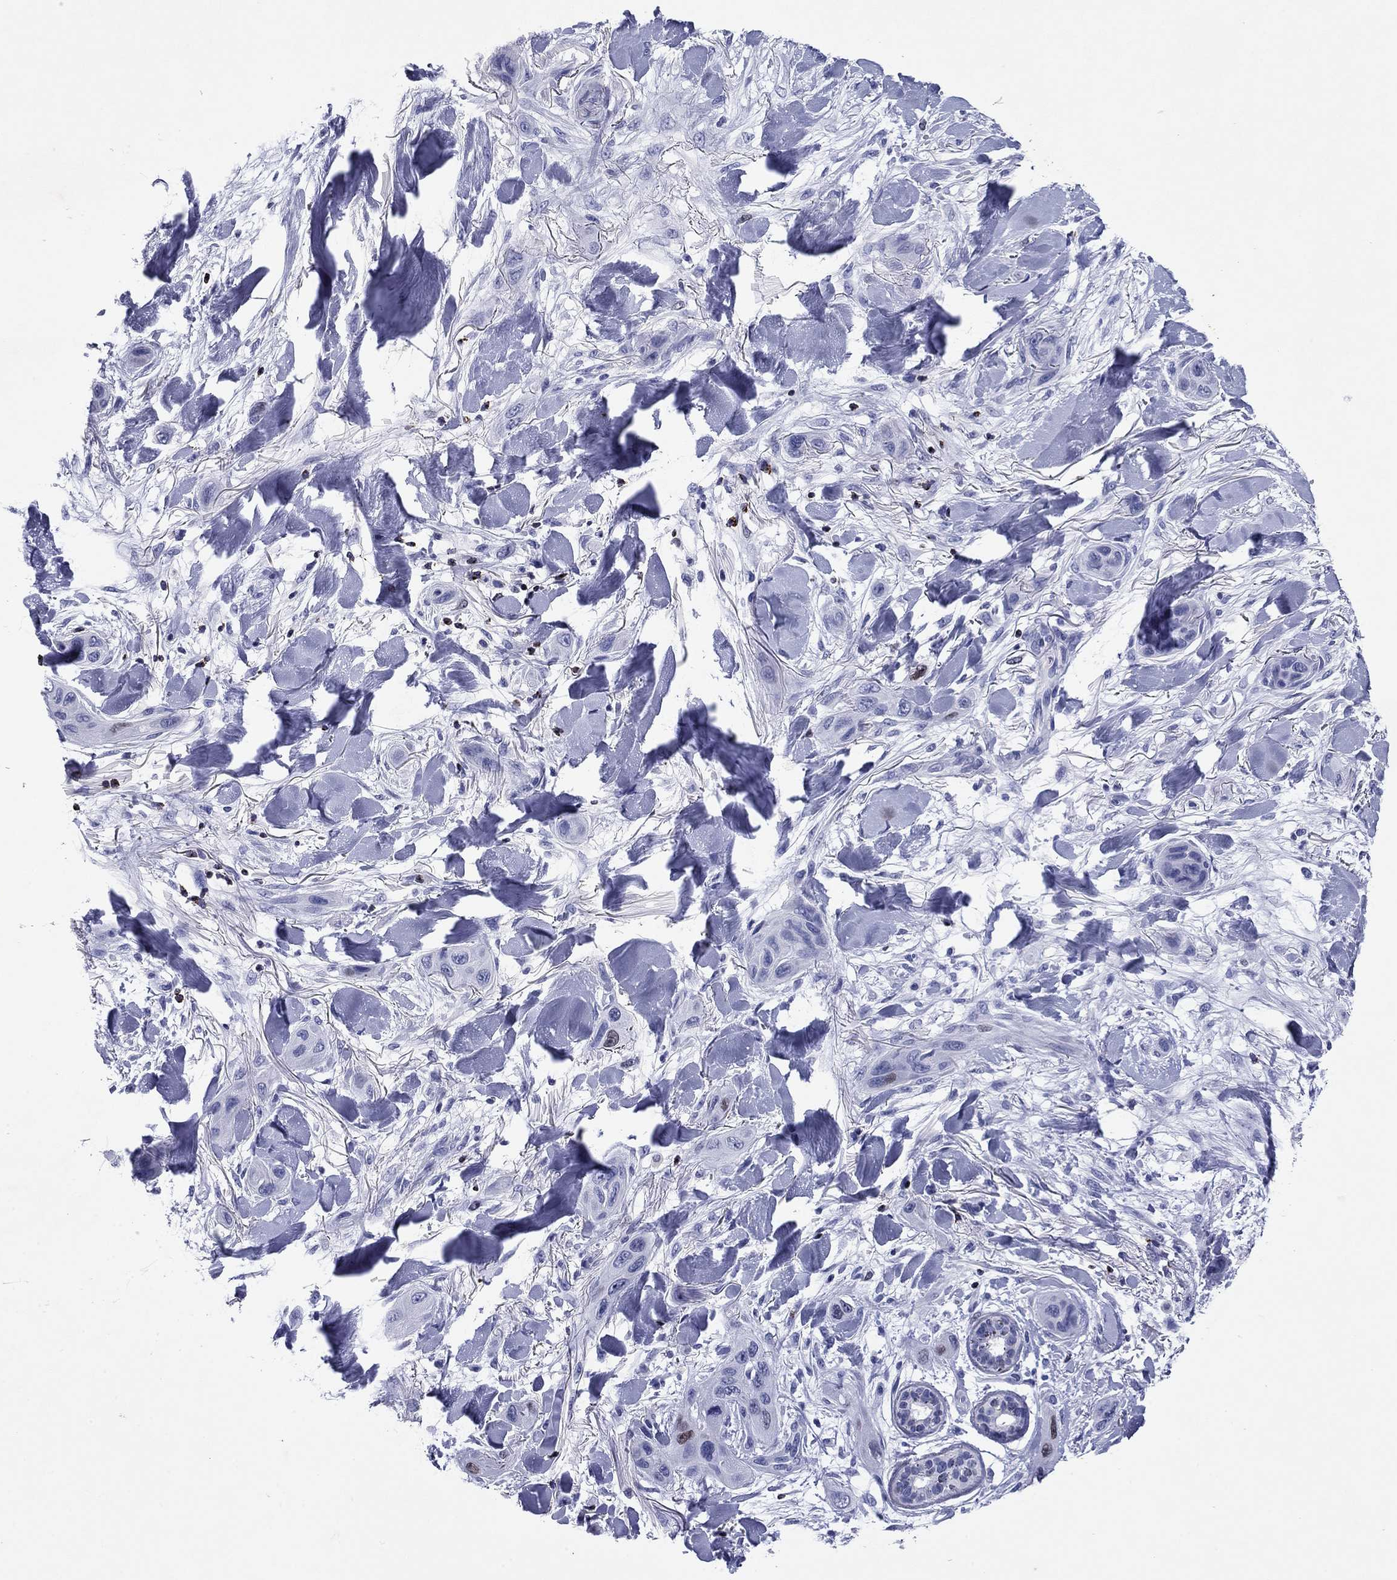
{"staining": {"intensity": "moderate", "quantity": "<25%", "location": "nuclear"}, "tissue": "skin cancer", "cell_type": "Tumor cells", "image_type": "cancer", "snomed": [{"axis": "morphology", "description": "Squamous cell carcinoma, NOS"}, {"axis": "topography", "description": "Skin"}], "caption": "Squamous cell carcinoma (skin) stained with a brown dye displays moderate nuclear positive expression in approximately <25% of tumor cells.", "gene": "GZMK", "patient": {"sex": "male", "age": 78}}